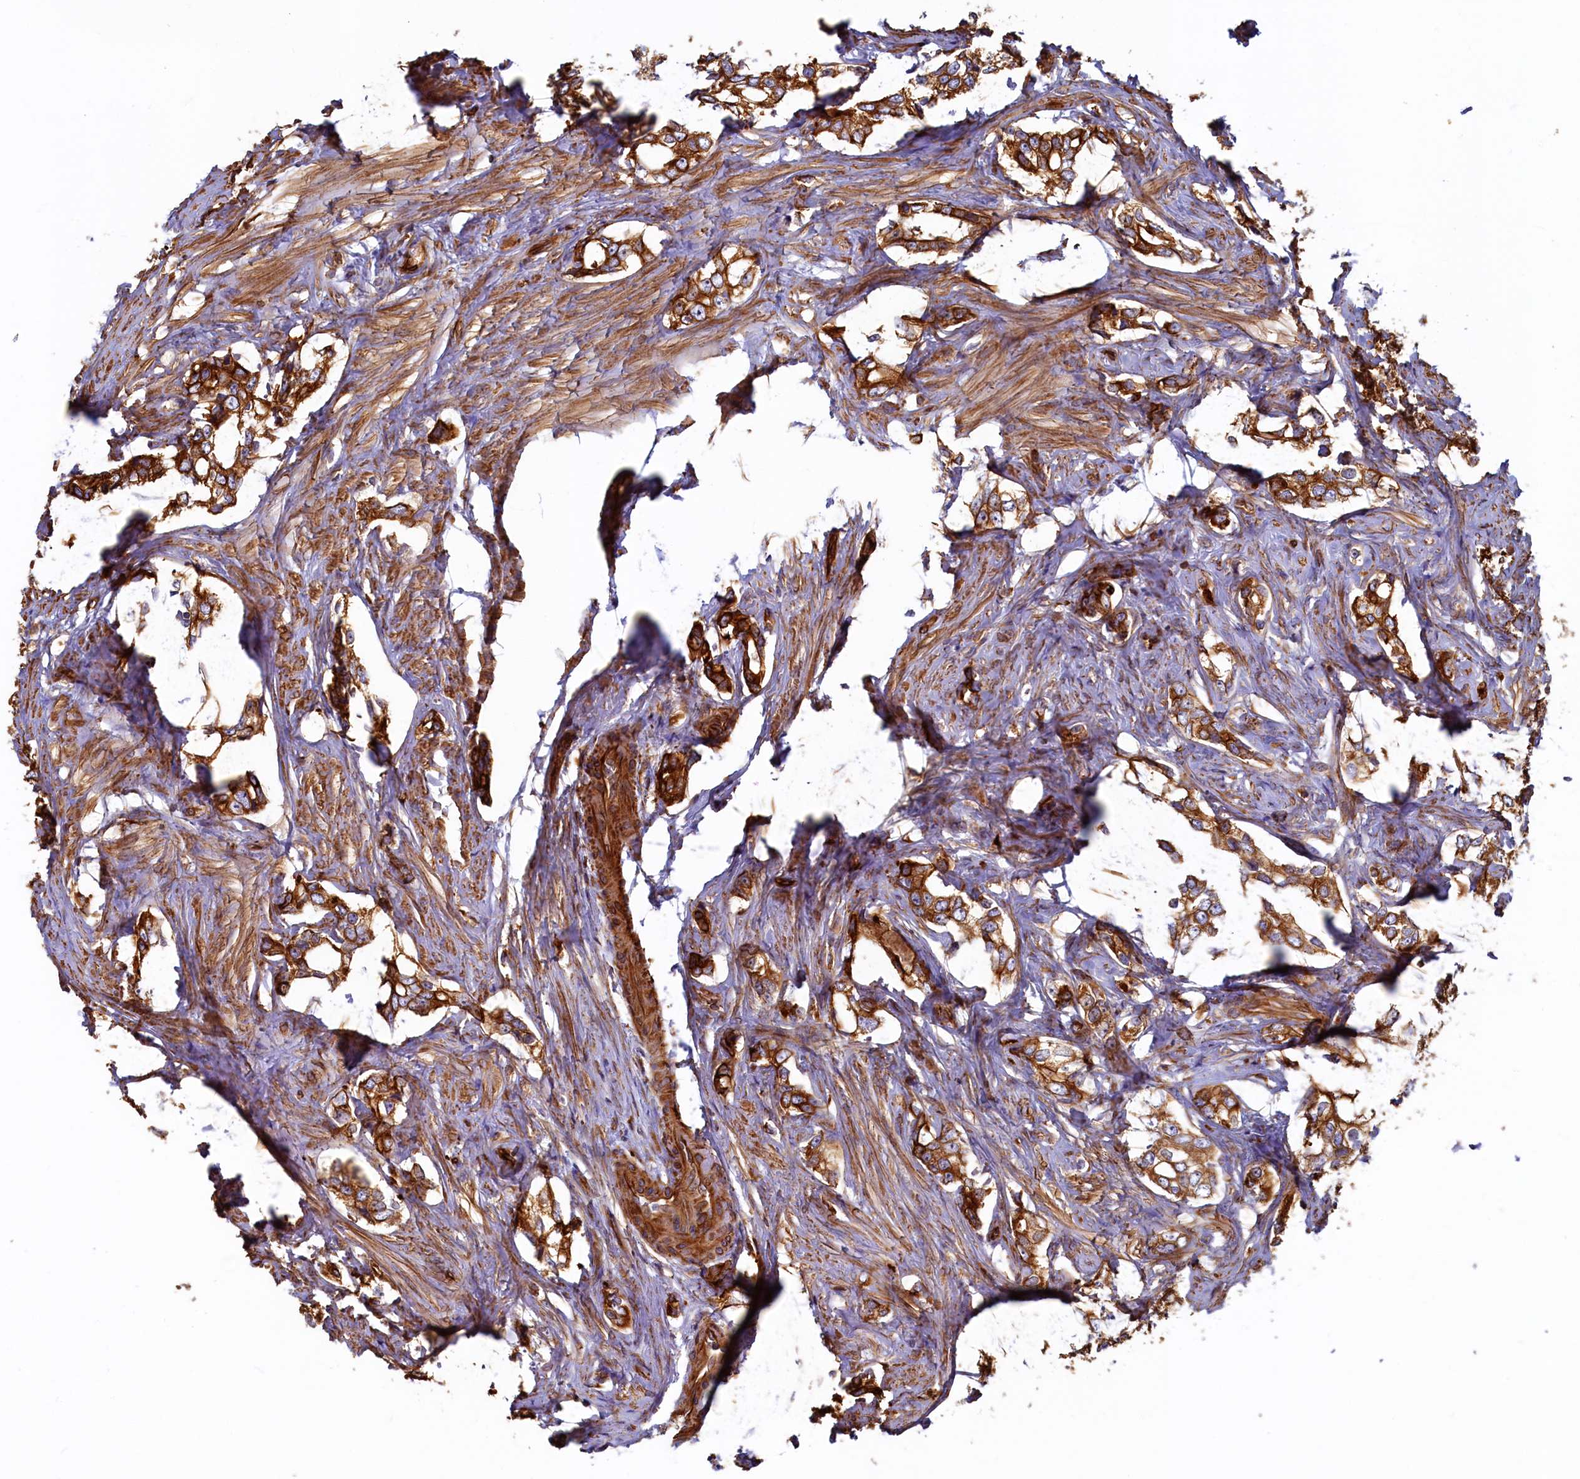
{"staining": {"intensity": "strong", "quantity": ">75%", "location": "cytoplasmic/membranous"}, "tissue": "prostate cancer", "cell_type": "Tumor cells", "image_type": "cancer", "snomed": [{"axis": "morphology", "description": "Adenocarcinoma, High grade"}, {"axis": "topography", "description": "Prostate"}], "caption": "The histopathology image displays staining of prostate cancer (high-grade adenocarcinoma), revealing strong cytoplasmic/membranous protein staining (brown color) within tumor cells. Using DAB (3,3'-diaminobenzidine) (brown) and hematoxylin (blue) stains, captured at high magnification using brightfield microscopy.", "gene": "LRRC57", "patient": {"sex": "male", "age": 66}}